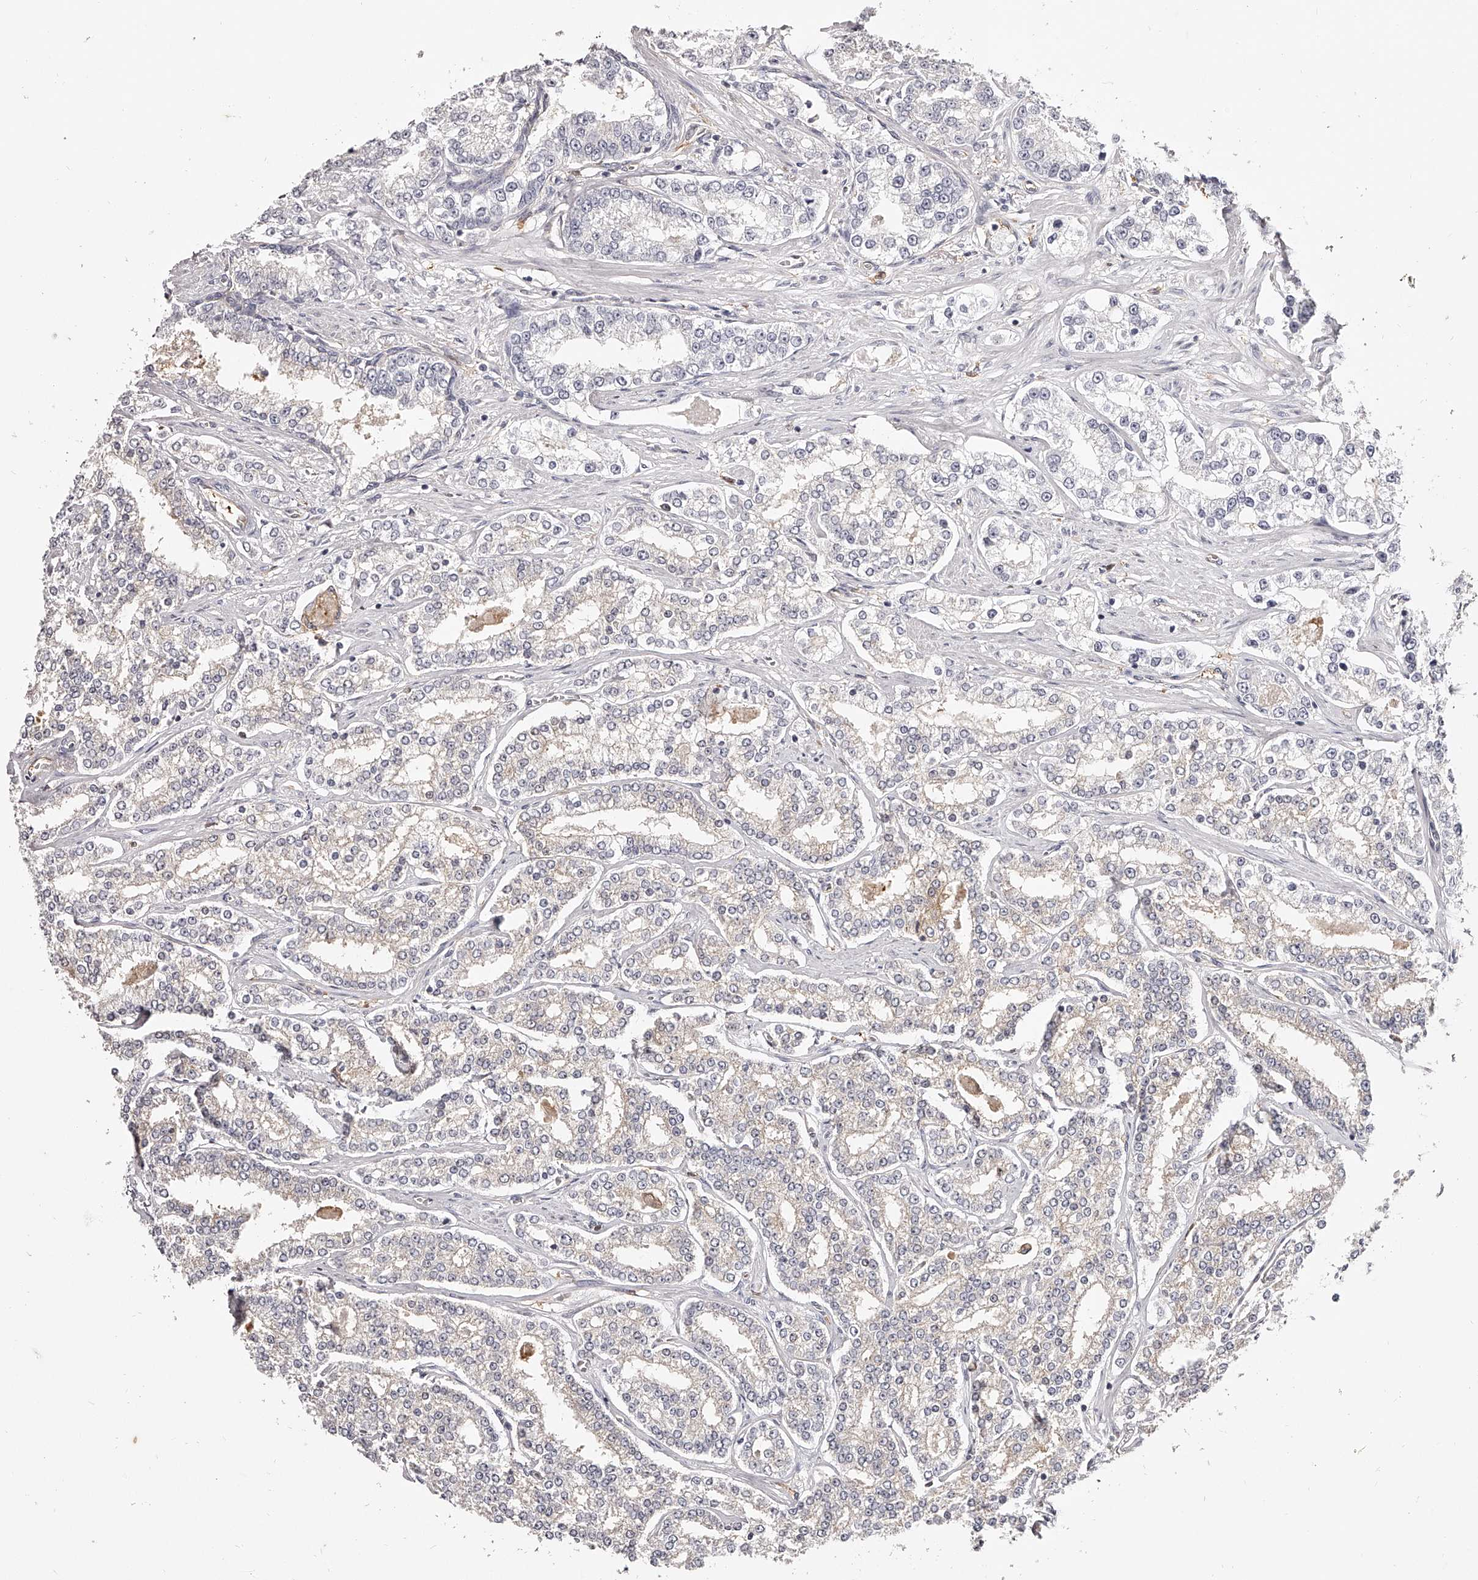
{"staining": {"intensity": "weak", "quantity": "<25%", "location": "cytoplasmic/membranous"}, "tissue": "prostate cancer", "cell_type": "Tumor cells", "image_type": "cancer", "snomed": [{"axis": "morphology", "description": "Normal tissue, NOS"}, {"axis": "morphology", "description": "Adenocarcinoma, High grade"}, {"axis": "topography", "description": "Prostate"}], "caption": "The image shows no significant staining in tumor cells of adenocarcinoma (high-grade) (prostate).", "gene": "LAP3", "patient": {"sex": "male", "age": 83}}